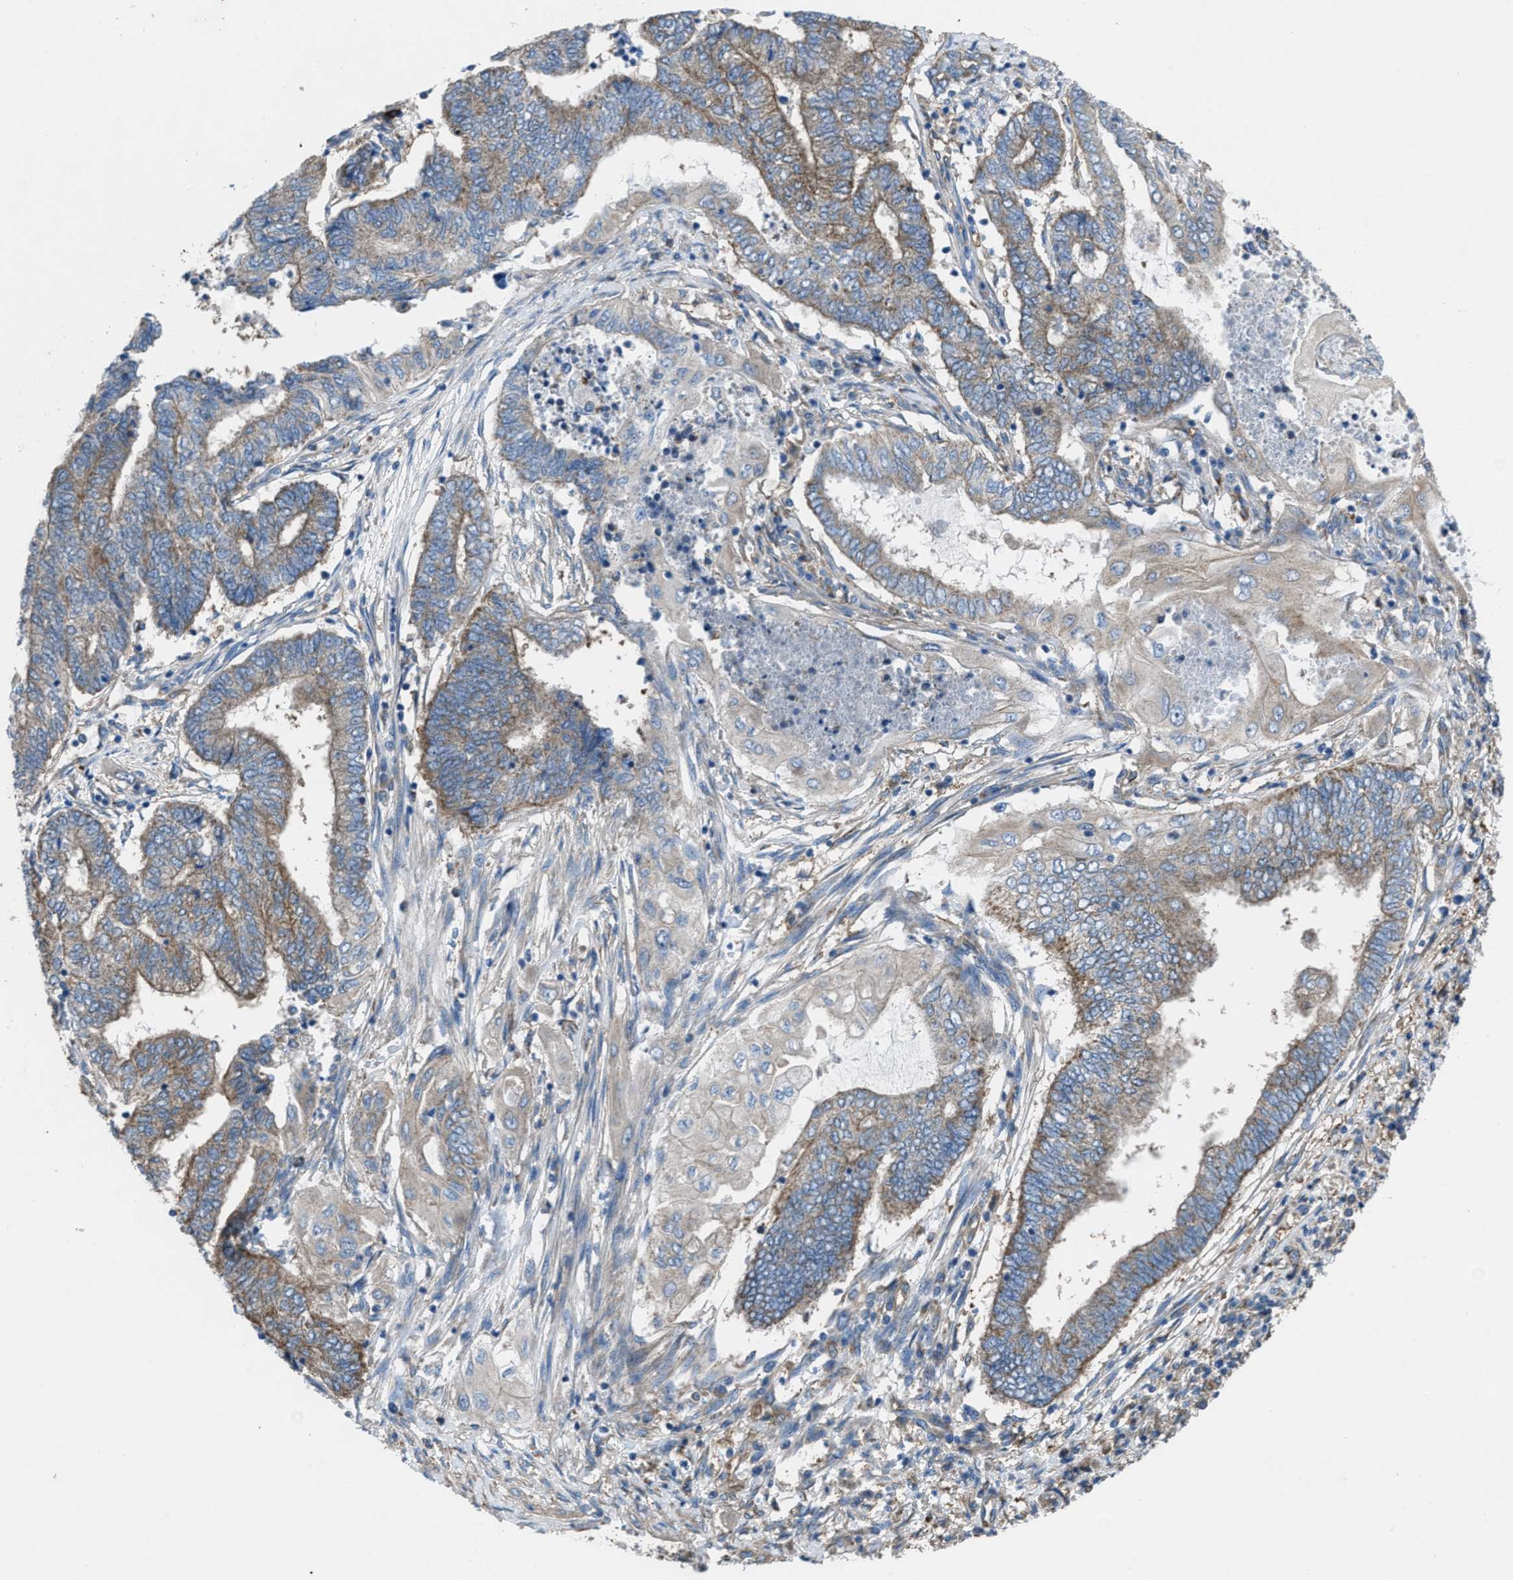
{"staining": {"intensity": "weak", "quantity": ">75%", "location": "cytoplasmic/membranous"}, "tissue": "endometrial cancer", "cell_type": "Tumor cells", "image_type": "cancer", "snomed": [{"axis": "morphology", "description": "Adenocarcinoma, NOS"}, {"axis": "topography", "description": "Uterus"}, {"axis": "topography", "description": "Endometrium"}], "caption": "IHC staining of endometrial cancer (adenocarcinoma), which reveals low levels of weak cytoplasmic/membranous positivity in about >75% of tumor cells indicating weak cytoplasmic/membranous protein expression. The staining was performed using DAB (3,3'-diaminobenzidine) (brown) for protein detection and nuclei were counterstained in hematoxylin (blue).", "gene": "DOLPP1", "patient": {"sex": "female", "age": 70}}